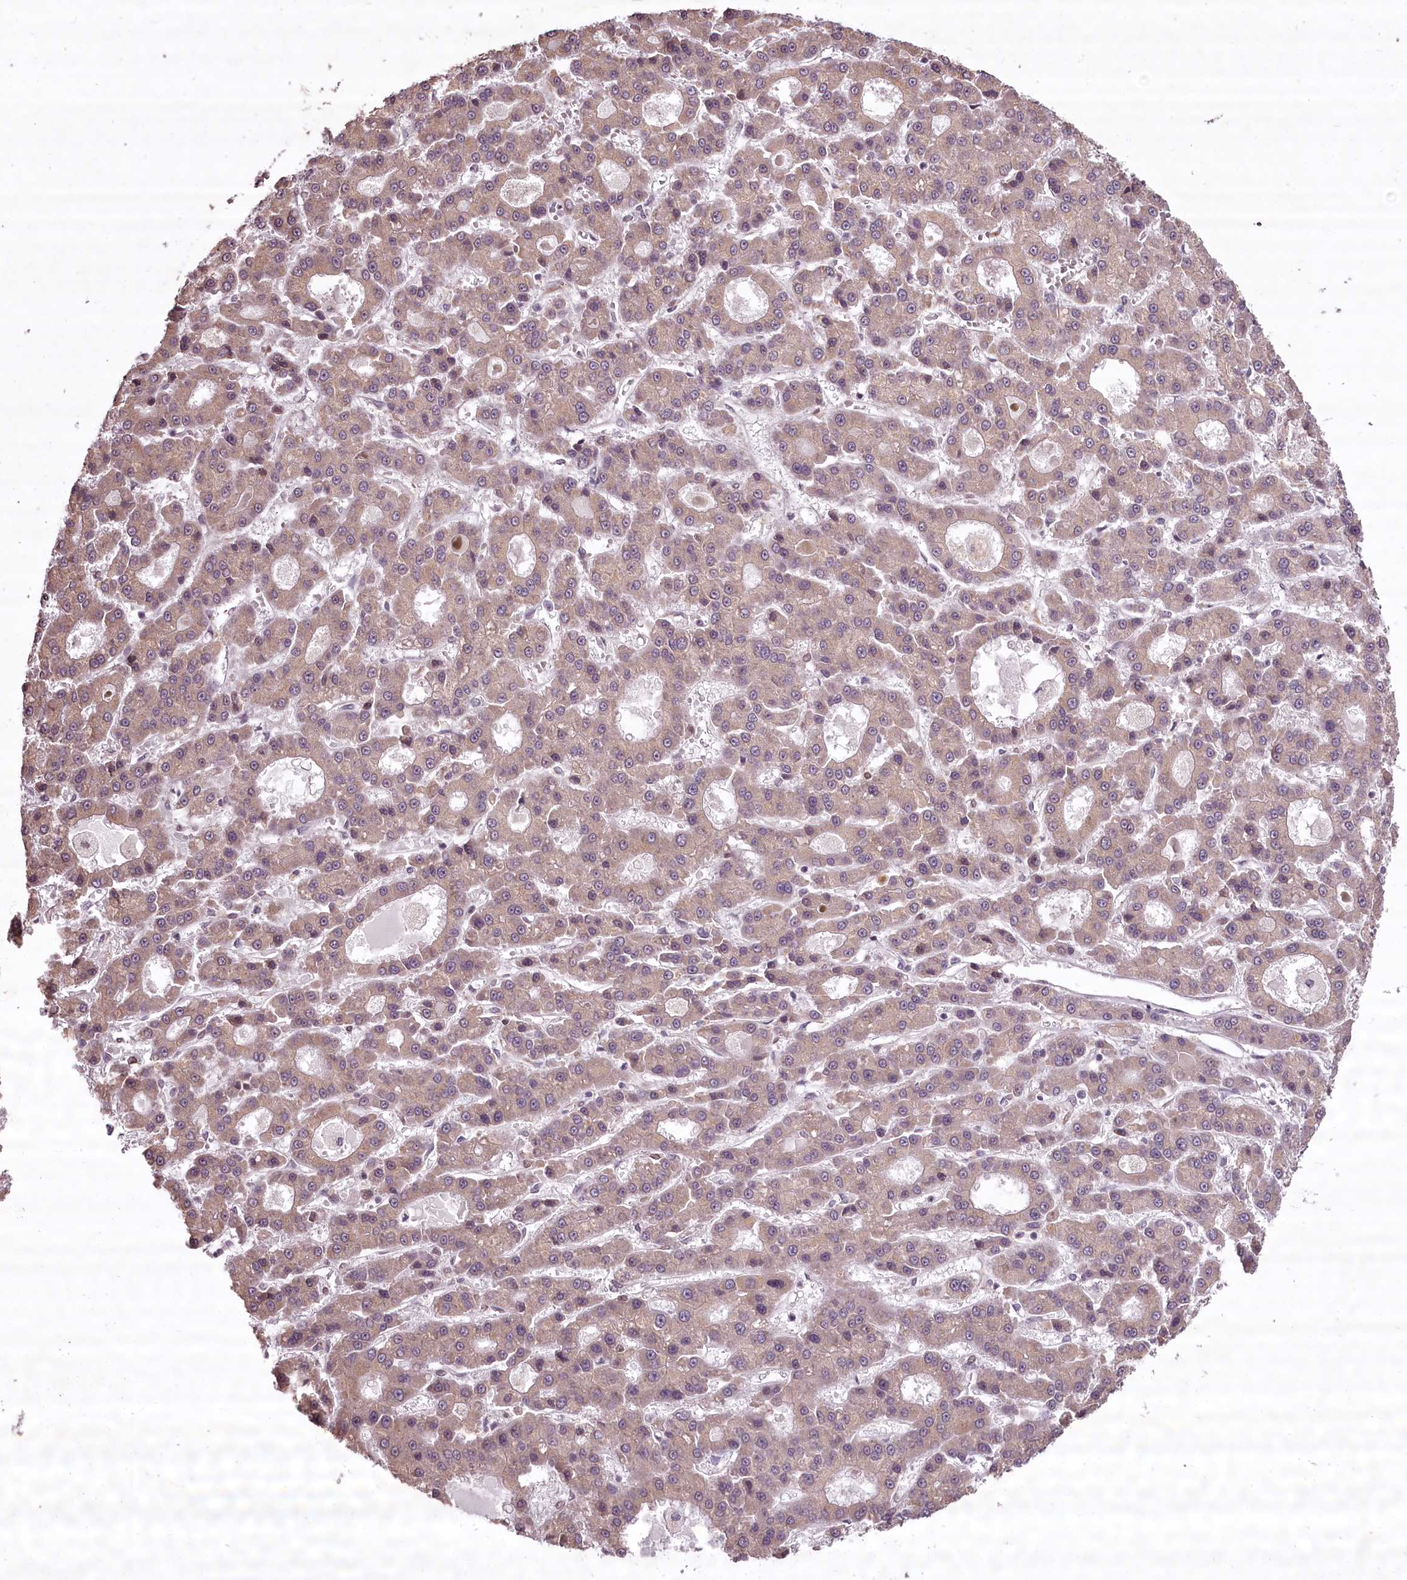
{"staining": {"intensity": "weak", "quantity": "<25%", "location": "cytoplasmic/membranous"}, "tissue": "liver cancer", "cell_type": "Tumor cells", "image_type": "cancer", "snomed": [{"axis": "morphology", "description": "Carcinoma, Hepatocellular, NOS"}, {"axis": "topography", "description": "Liver"}], "caption": "Photomicrograph shows no significant protein positivity in tumor cells of hepatocellular carcinoma (liver).", "gene": "CCDC92", "patient": {"sex": "male", "age": 70}}